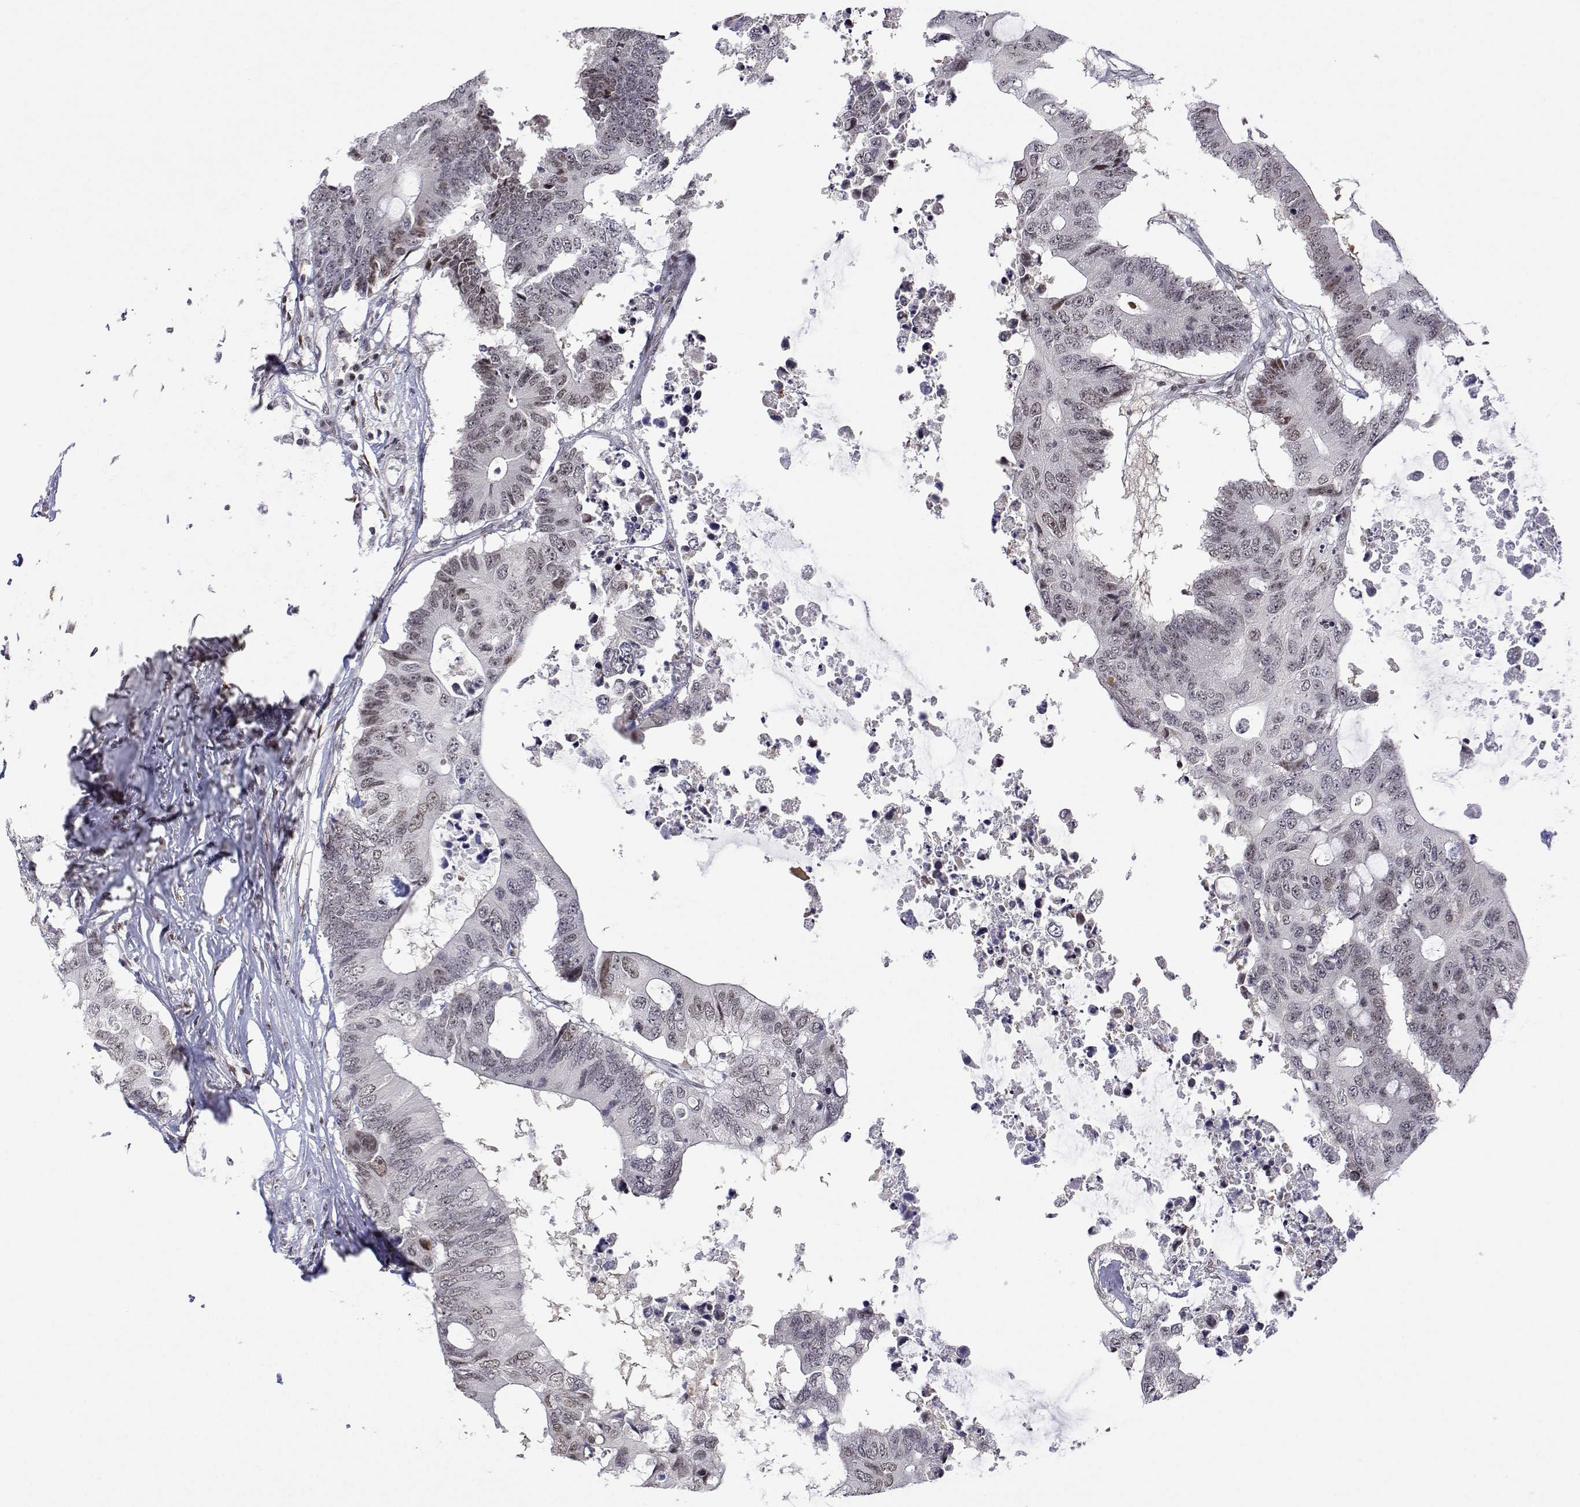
{"staining": {"intensity": "moderate", "quantity": "25%-75%", "location": "nuclear"}, "tissue": "colorectal cancer", "cell_type": "Tumor cells", "image_type": "cancer", "snomed": [{"axis": "morphology", "description": "Adenocarcinoma, NOS"}, {"axis": "topography", "description": "Colon"}], "caption": "Brown immunohistochemical staining in colorectal cancer (adenocarcinoma) exhibits moderate nuclear expression in about 25%-75% of tumor cells. (Stains: DAB in brown, nuclei in blue, Microscopy: brightfield microscopy at high magnification).", "gene": "XPC", "patient": {"sex": "male", "age": 71}}